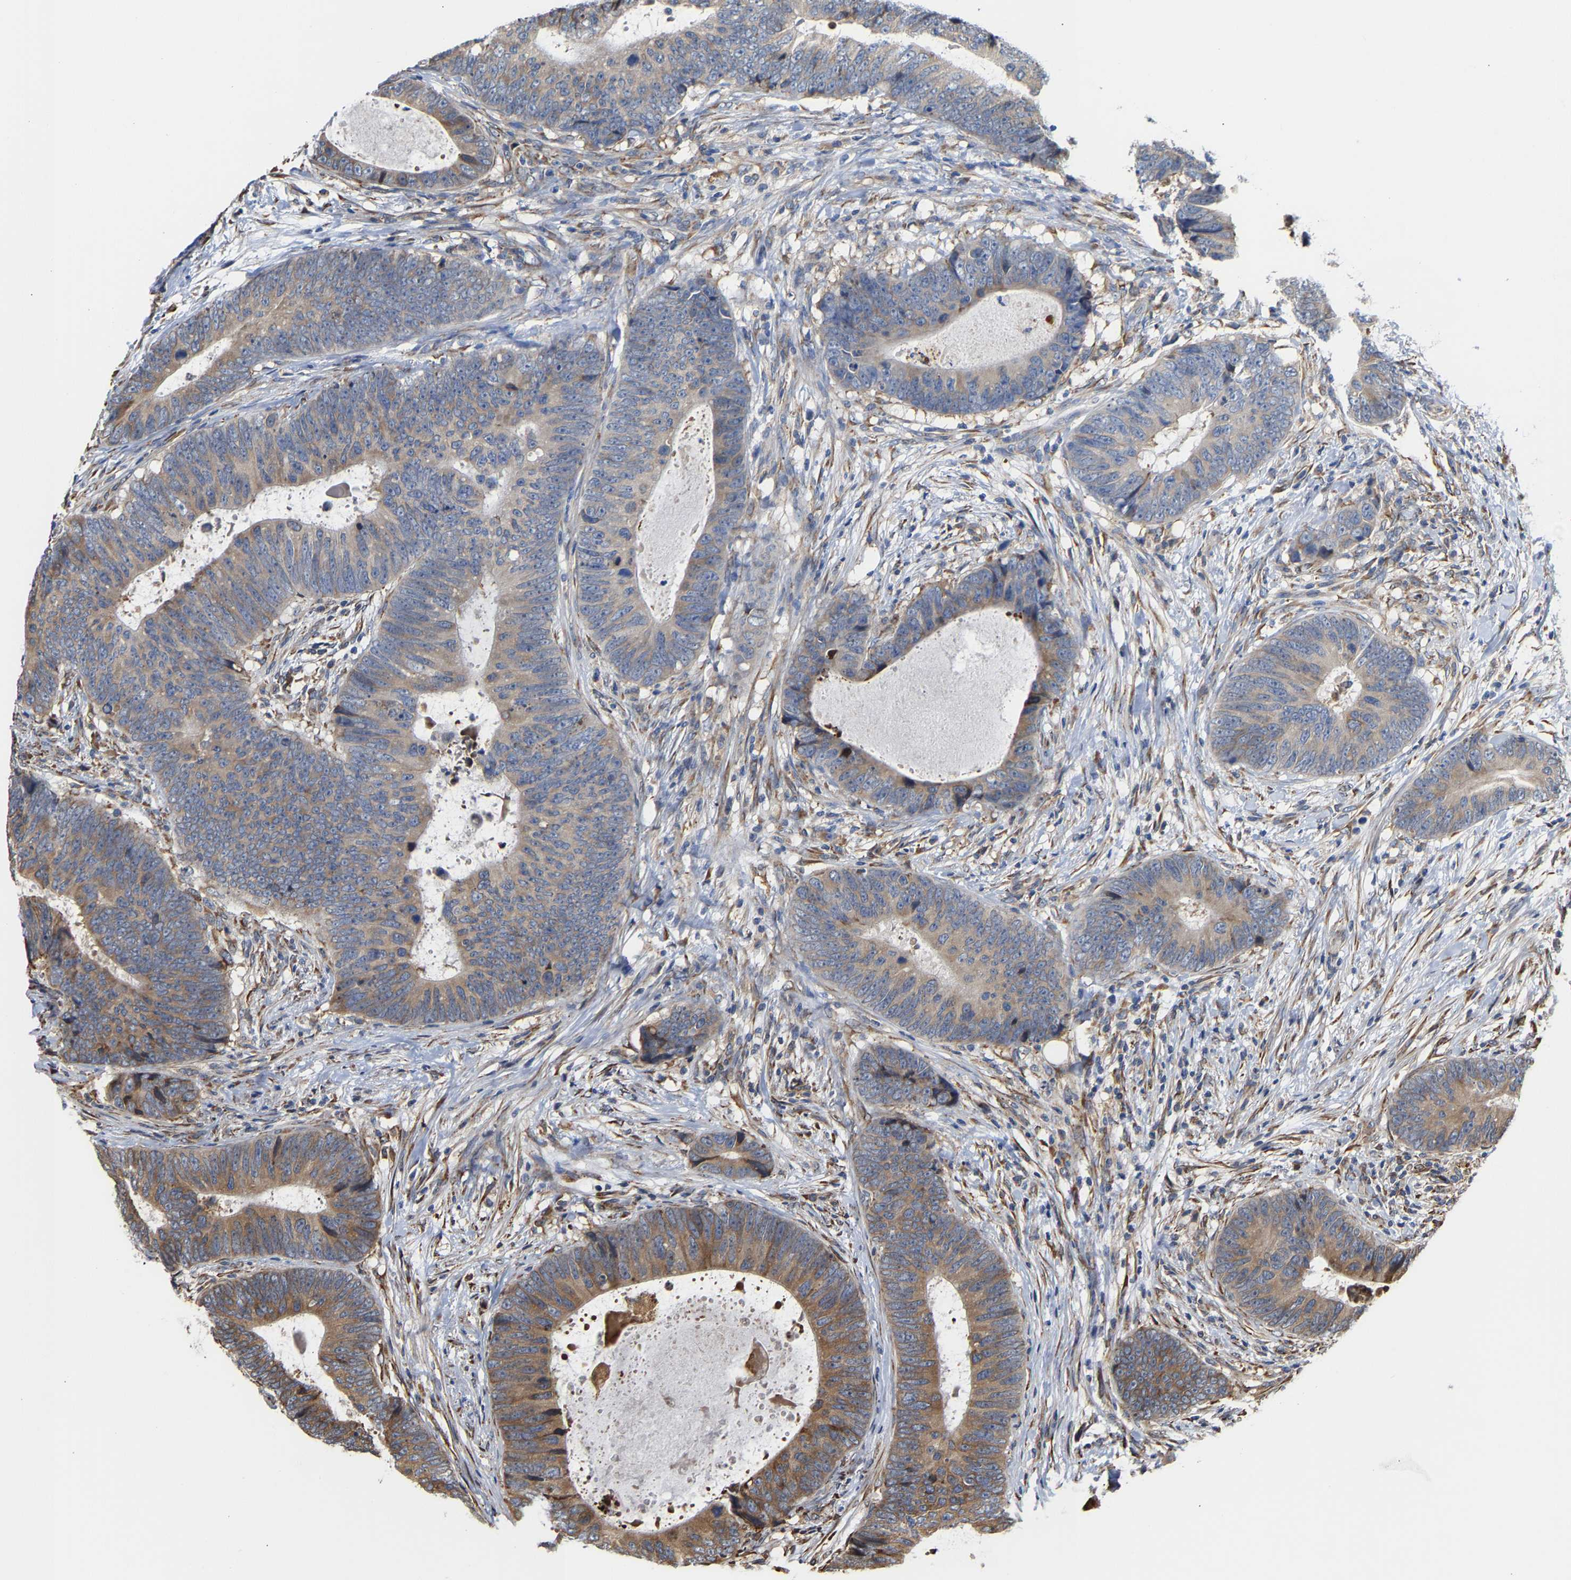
{"staining": {"intensity": "moderate", "quantity": "25%-75%", "location": "cytoplasmic/membranous"}, "tissue": "colorectal cancer", "cell_type": "Tumor cells", "image_type": "cancer", "snomed": [{"axis": "morphology", "description": "Adenocarcinoma, NOS"}, {"axis": "topography", "description": "Colon"}], "caption": "Human adenocarcinoma (colorectal) stained for a protein (brown) shows moderate cytoplasmic/membranous positive expression in approximately 25%-75% of tumor cells.", "gene": "ARAP1", "patient": {"sex": "male", "age": 56}}